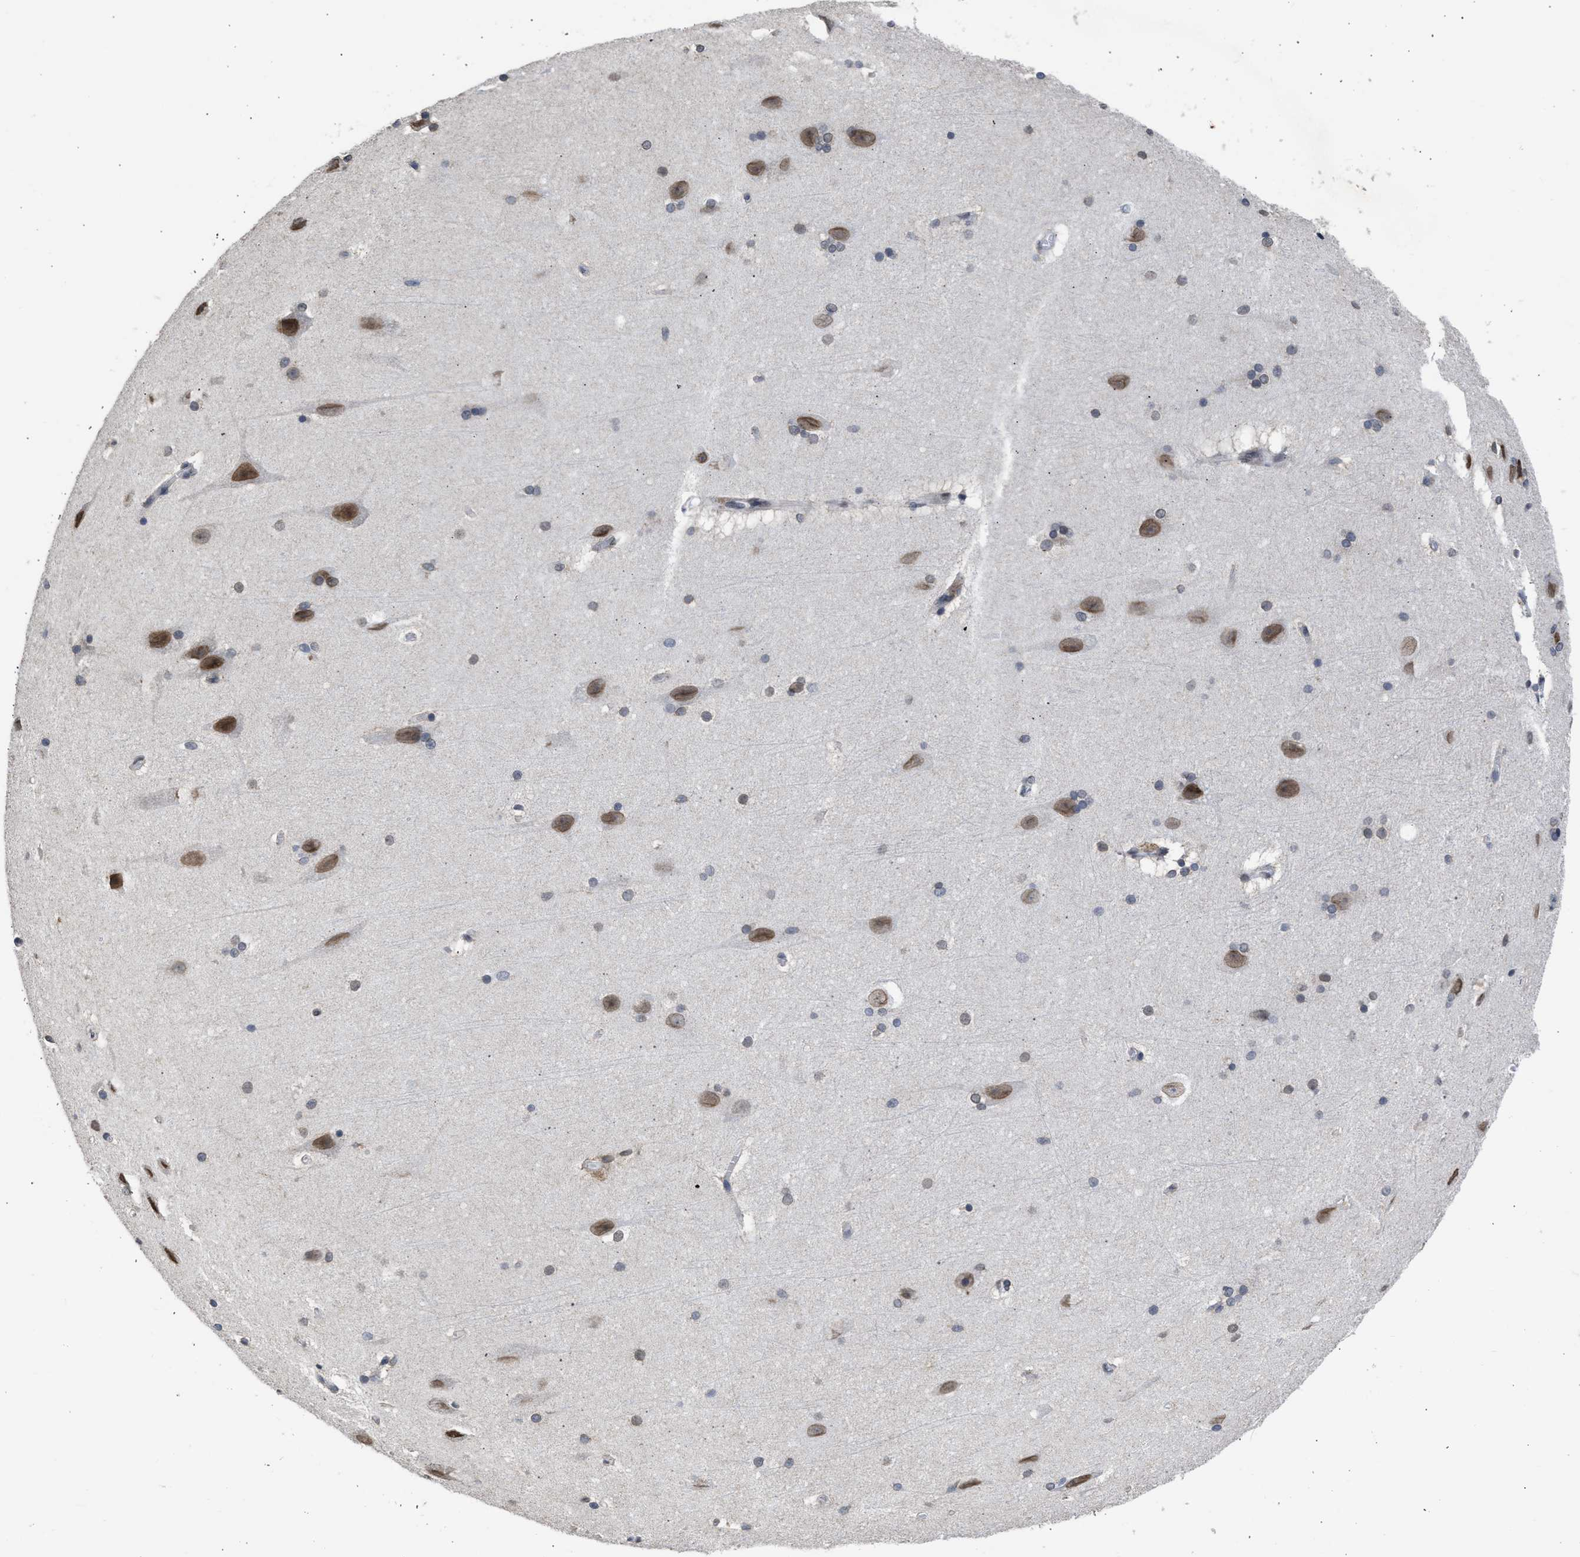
{"staining": {"intensity": "negative", "quantity": "none", "location": "none"}, "tissue": "cerebral cortex", "cell_type": "Endothelial cells", "image_type": "normal", "snomed": [{"axis": "morphology", "description": "Normal tissue, NOS"}, {"axis": "topography", "description": "Cerebral cortex"}, {"axis": "topography", "description": "Hippocampus"}], "caption": "DAB immunohistochemical staining of unremarkable cerebral cortex exhibits no significant positivity in endothelial cells.", "gene": "NUP35", "patient": {"sex": "female", "age": 19}}